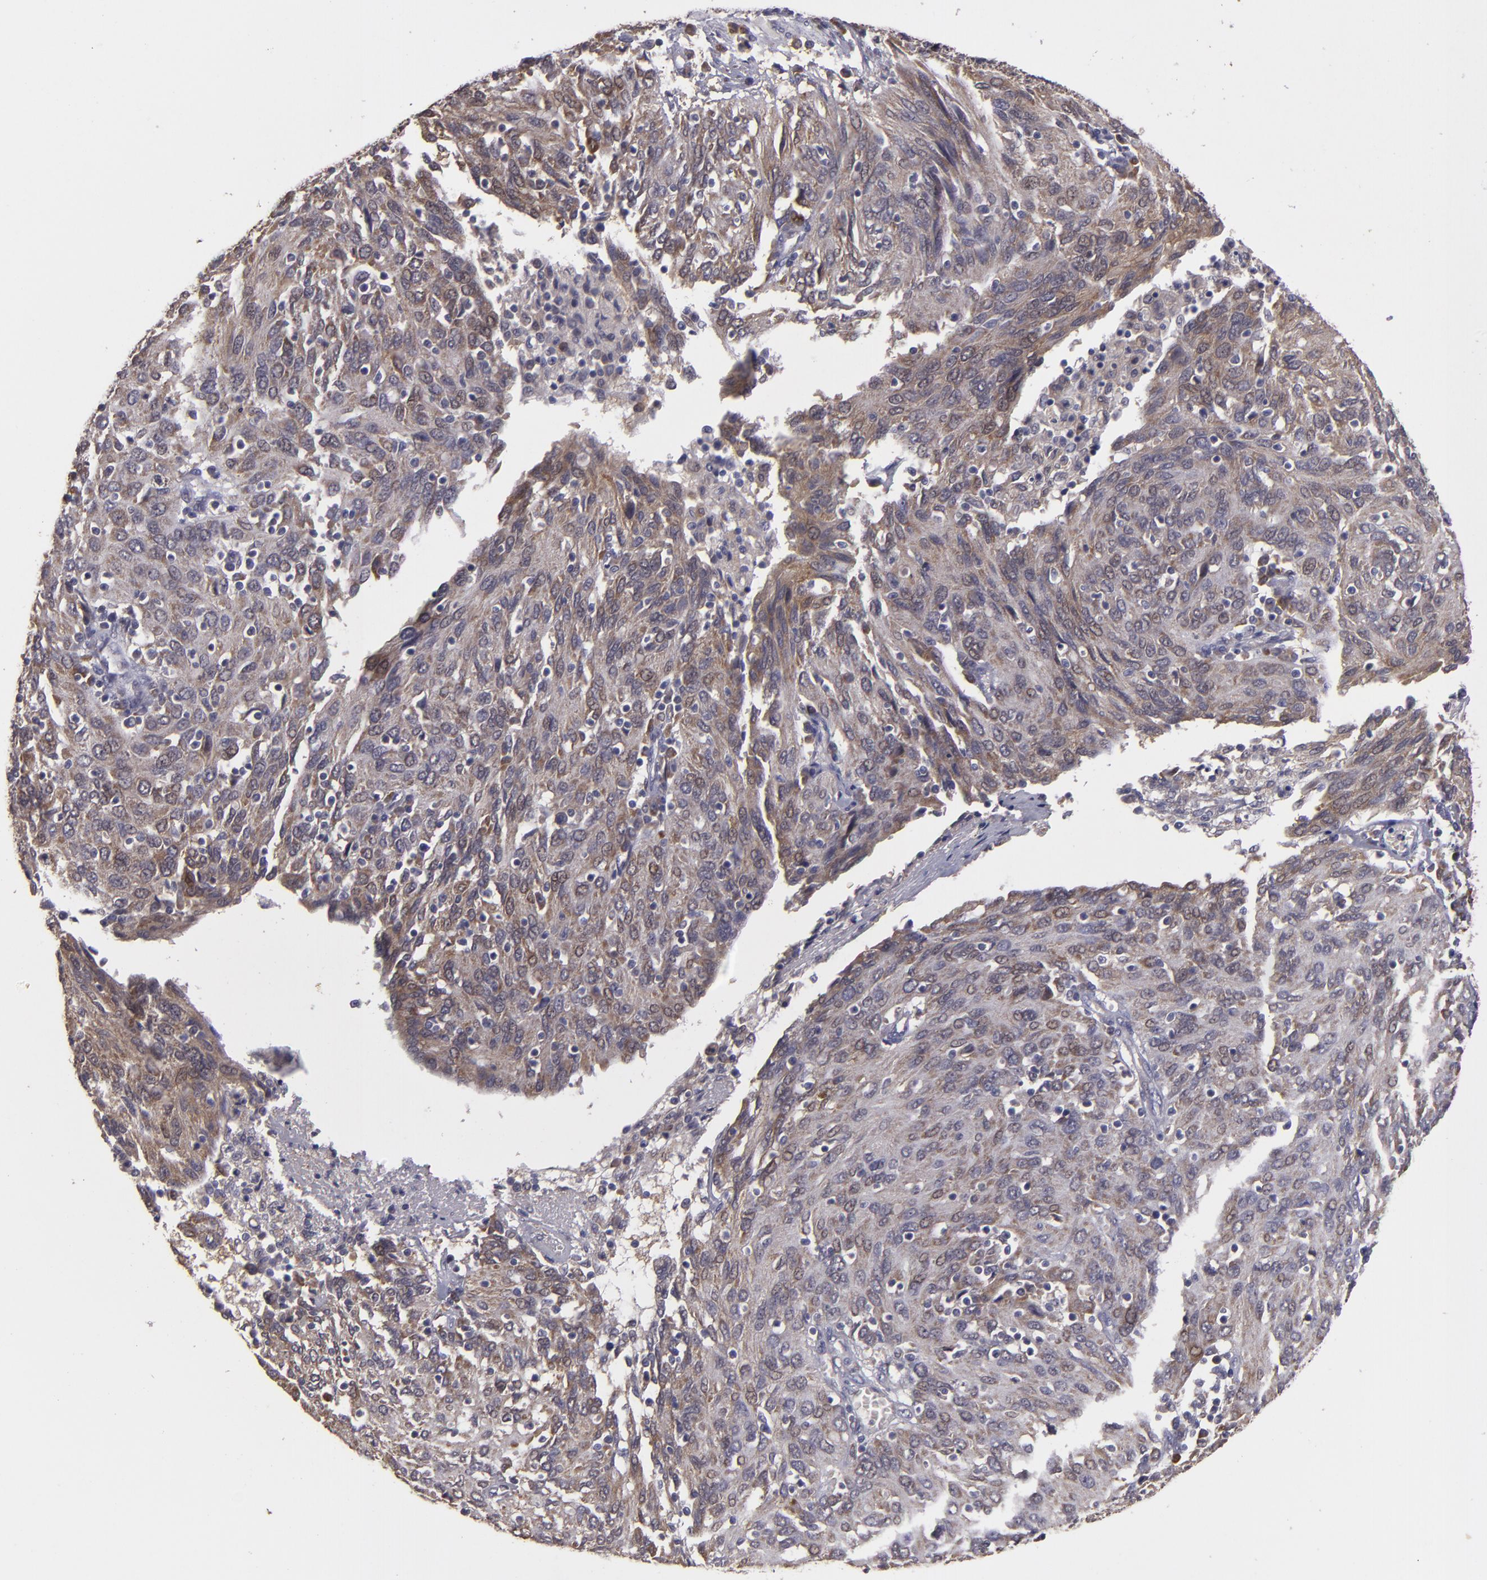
{"staining": {"intensity": "weak", "quantity": "25%-75%", "location": "cytoplasmic/membranous,nuclear"}, "tissue": "ovarian cancer", "cell_type": "Tumor cells", "image_type": "cancer", "snomed": [{"axis": "morphology", "description": "Carcinoma, endometroid"}, {"axis": "topography", "description": "Ovary"}], "caption": "DAB immunohistochemical staining of ovarian endometroid carcinoma reveals weak cytoplasmic/membranous and nuclear protein staining in about 25%-75% of tumor cells.", "gene": "FHIT", "patient": {"sex": "female", "age": 50}}